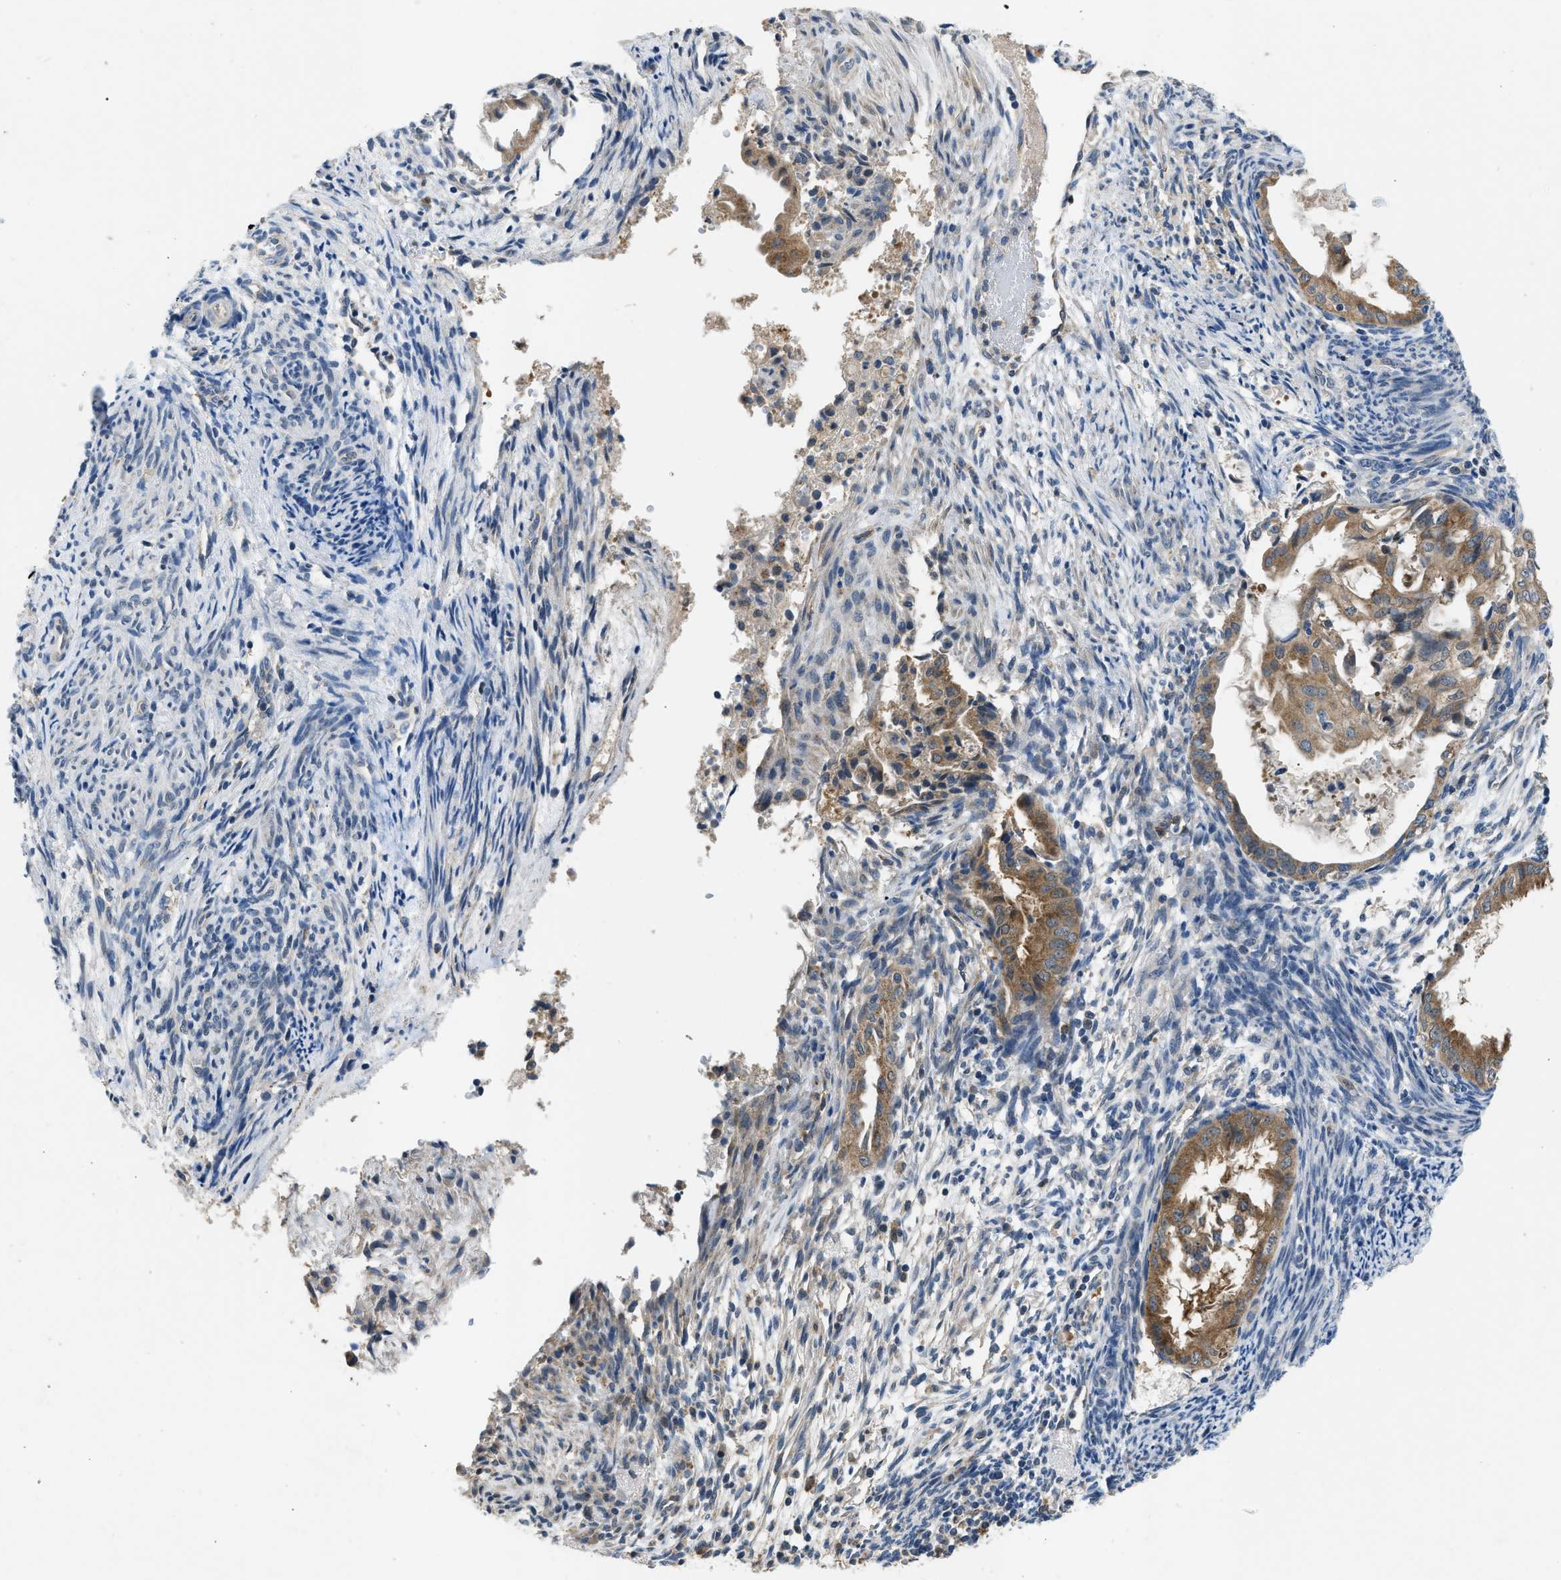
{"staining": {"intensity": "moderate", "quantity": ">75%", "location": "cytoplasmic/membranous"}, "tissue": "endometrial cancer", "cell_type": "Tumor cells", "image_type": "cancer", "snomed": [{"axis": "morphology", "description": "Adenocarcinoma, NOS"}, {"axis": "topography", "description": "Endometrium"}], "caption": "Tumor cells show medium levels of moderate cytoplasmic/membranous staining in about >75% of cells in human endometrial cancer.", "gene": "TOMM34", "patient": {"sex": "female", "age": 58}}